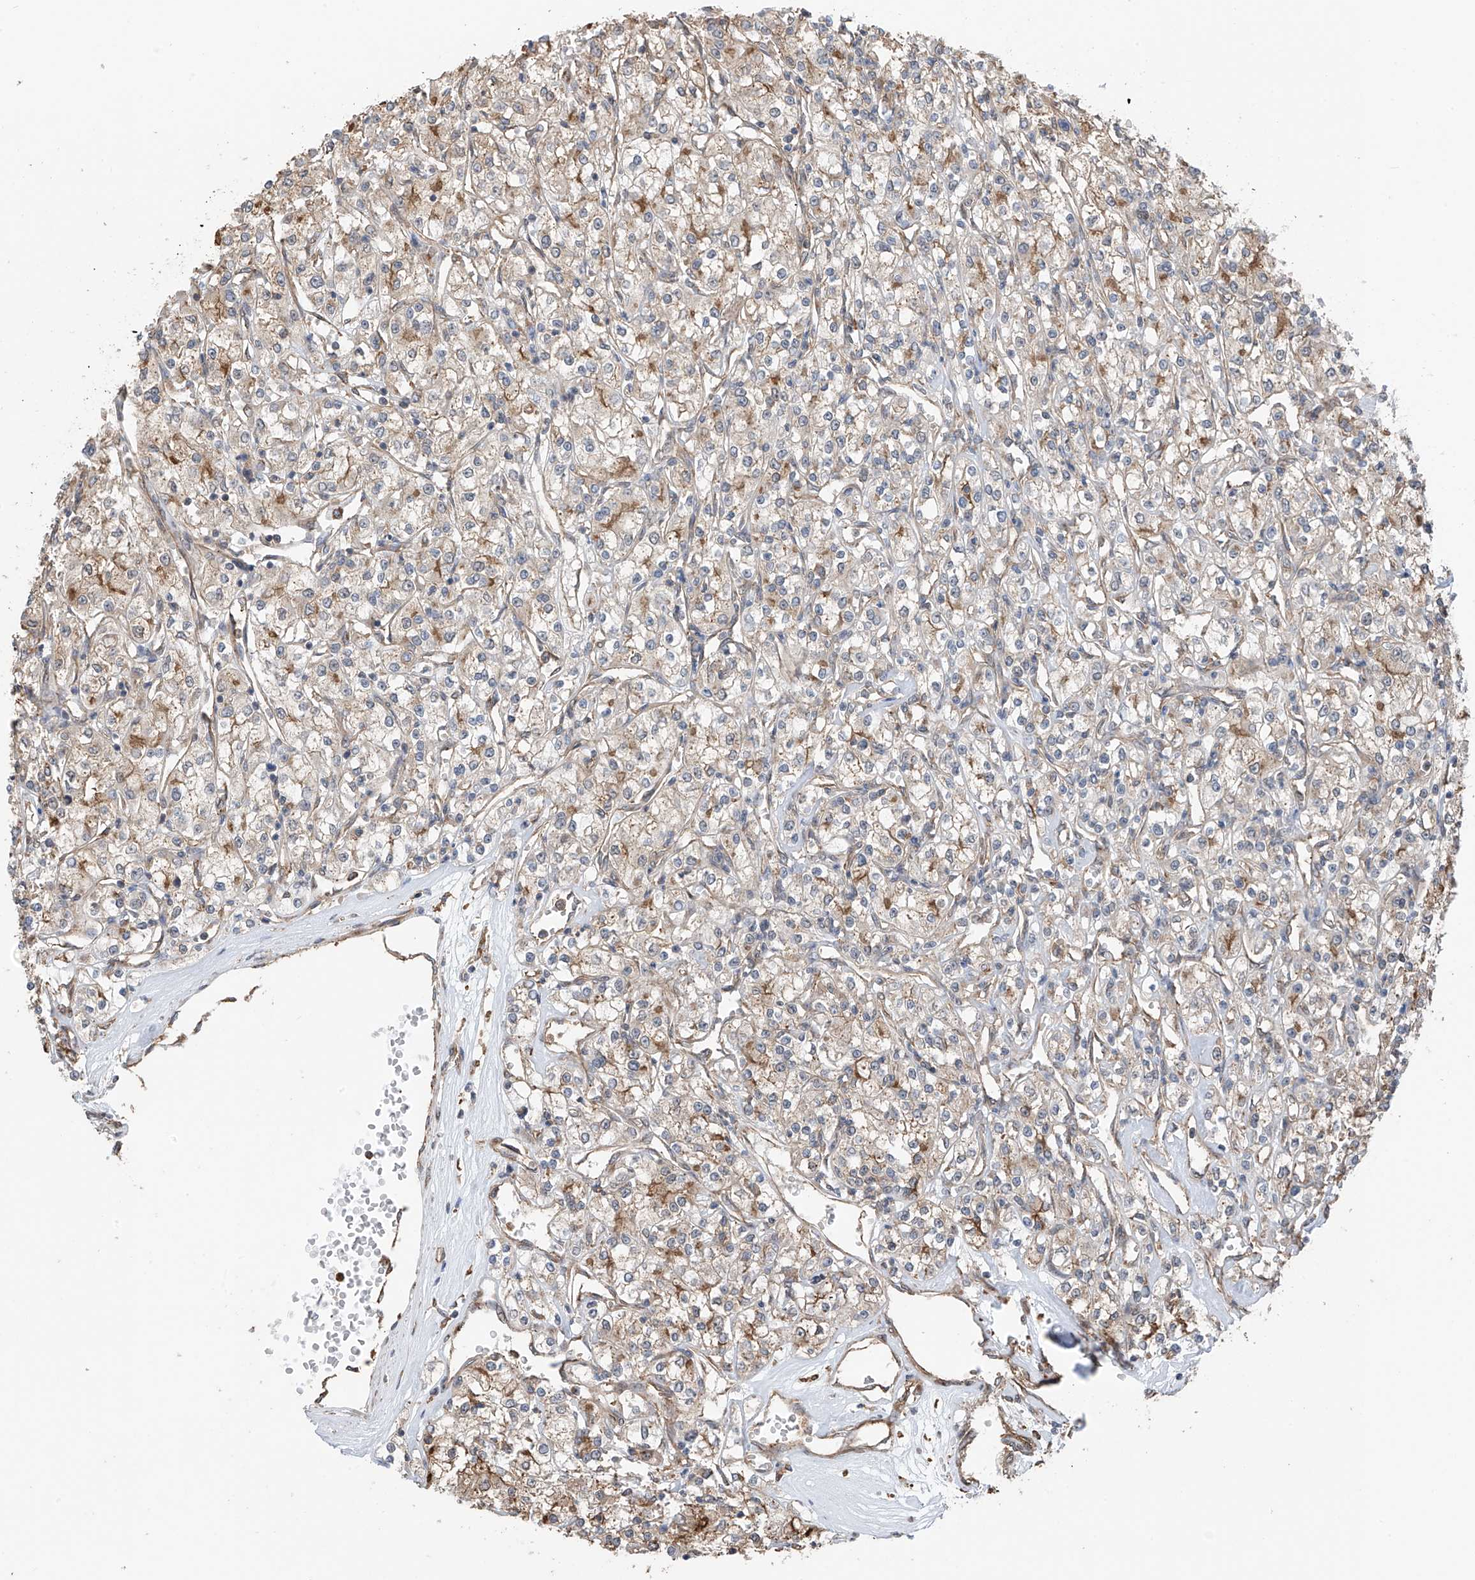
{"staining": {"intensity": "weak", "quantity": ">75%", "location": "cytoplasmic/membranous"}, "tissue": "renal cancer", "cell_type": "Tumor cells", "image_type": "cancer", "snomed": [{"axis": "morphology", "description": "Adenocarcinoma, NOS"}, {"axis": "topography", "description": "Kidney"}], "caption": "This is a micrograph of immunohistochemistry (IHC) staining of renal cancer (adenocarcinoma), which shows weak positivity in the cytoplasmic/membranous of tumor cells.", "gene": "ZNF189", "patient": {"sex": "female", "age": 59}}